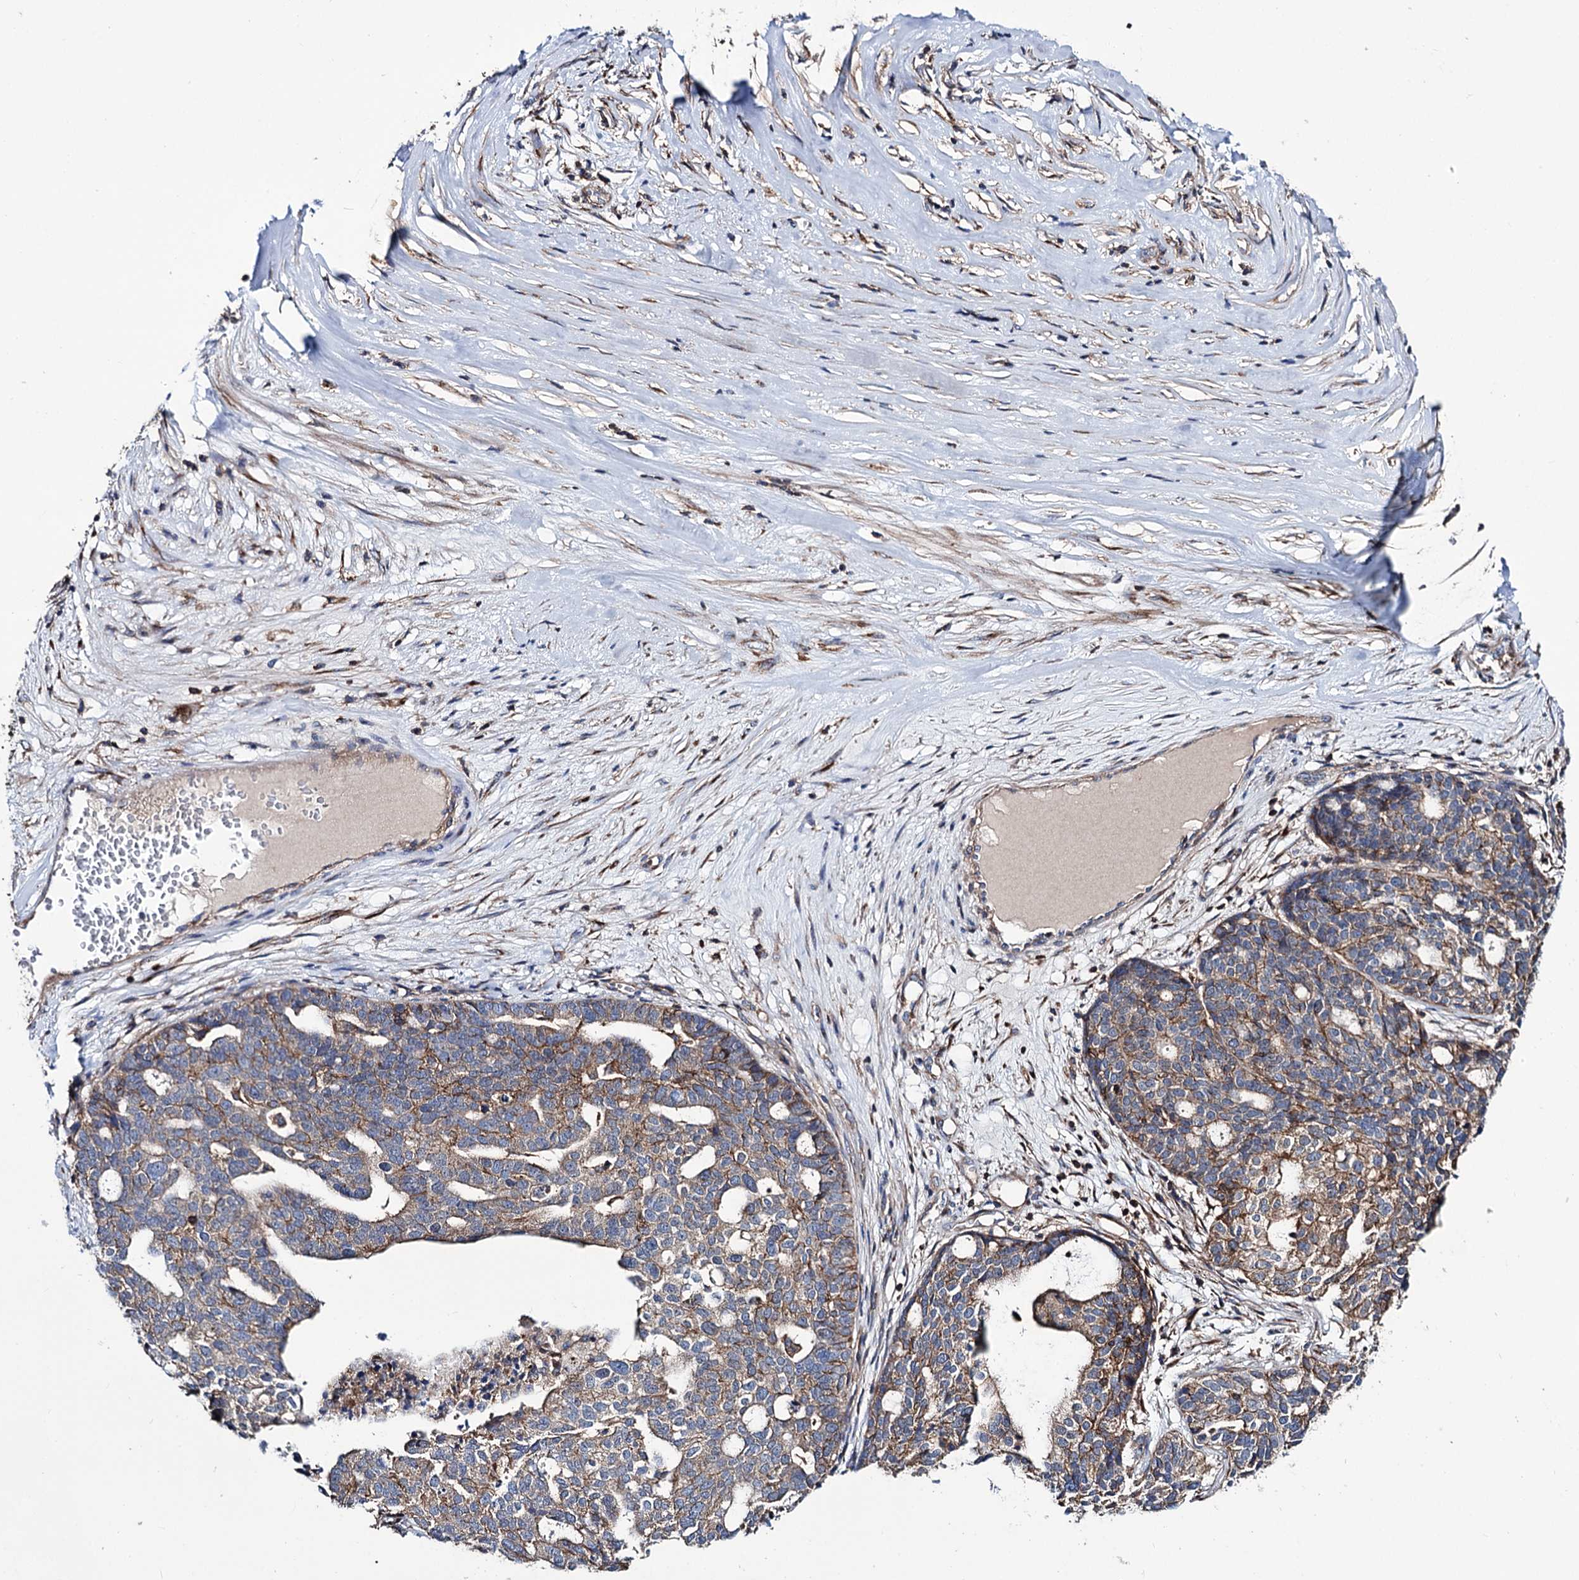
{"staining": {"intensity": "weak", "quantity": "<25%", "location": "cytoplasmic/membranous"}, "tissue": "ovarian cancer", "cell_type": "Tumor cells", "image_type": "cancer", "snomed": [{"axis": "morphology", "description": "Cystadenocarcinoma, serous, NOS"}, {"axis": "topography", "description": "Ovary"}], "caption": "Ovarian cancer (serous cystadenocarcinoma) stained for a protein using immunohistochemistry shows no expression tumor cells.", "gene": "DEF6", "patient": {"sex": "female", "age": 59}}